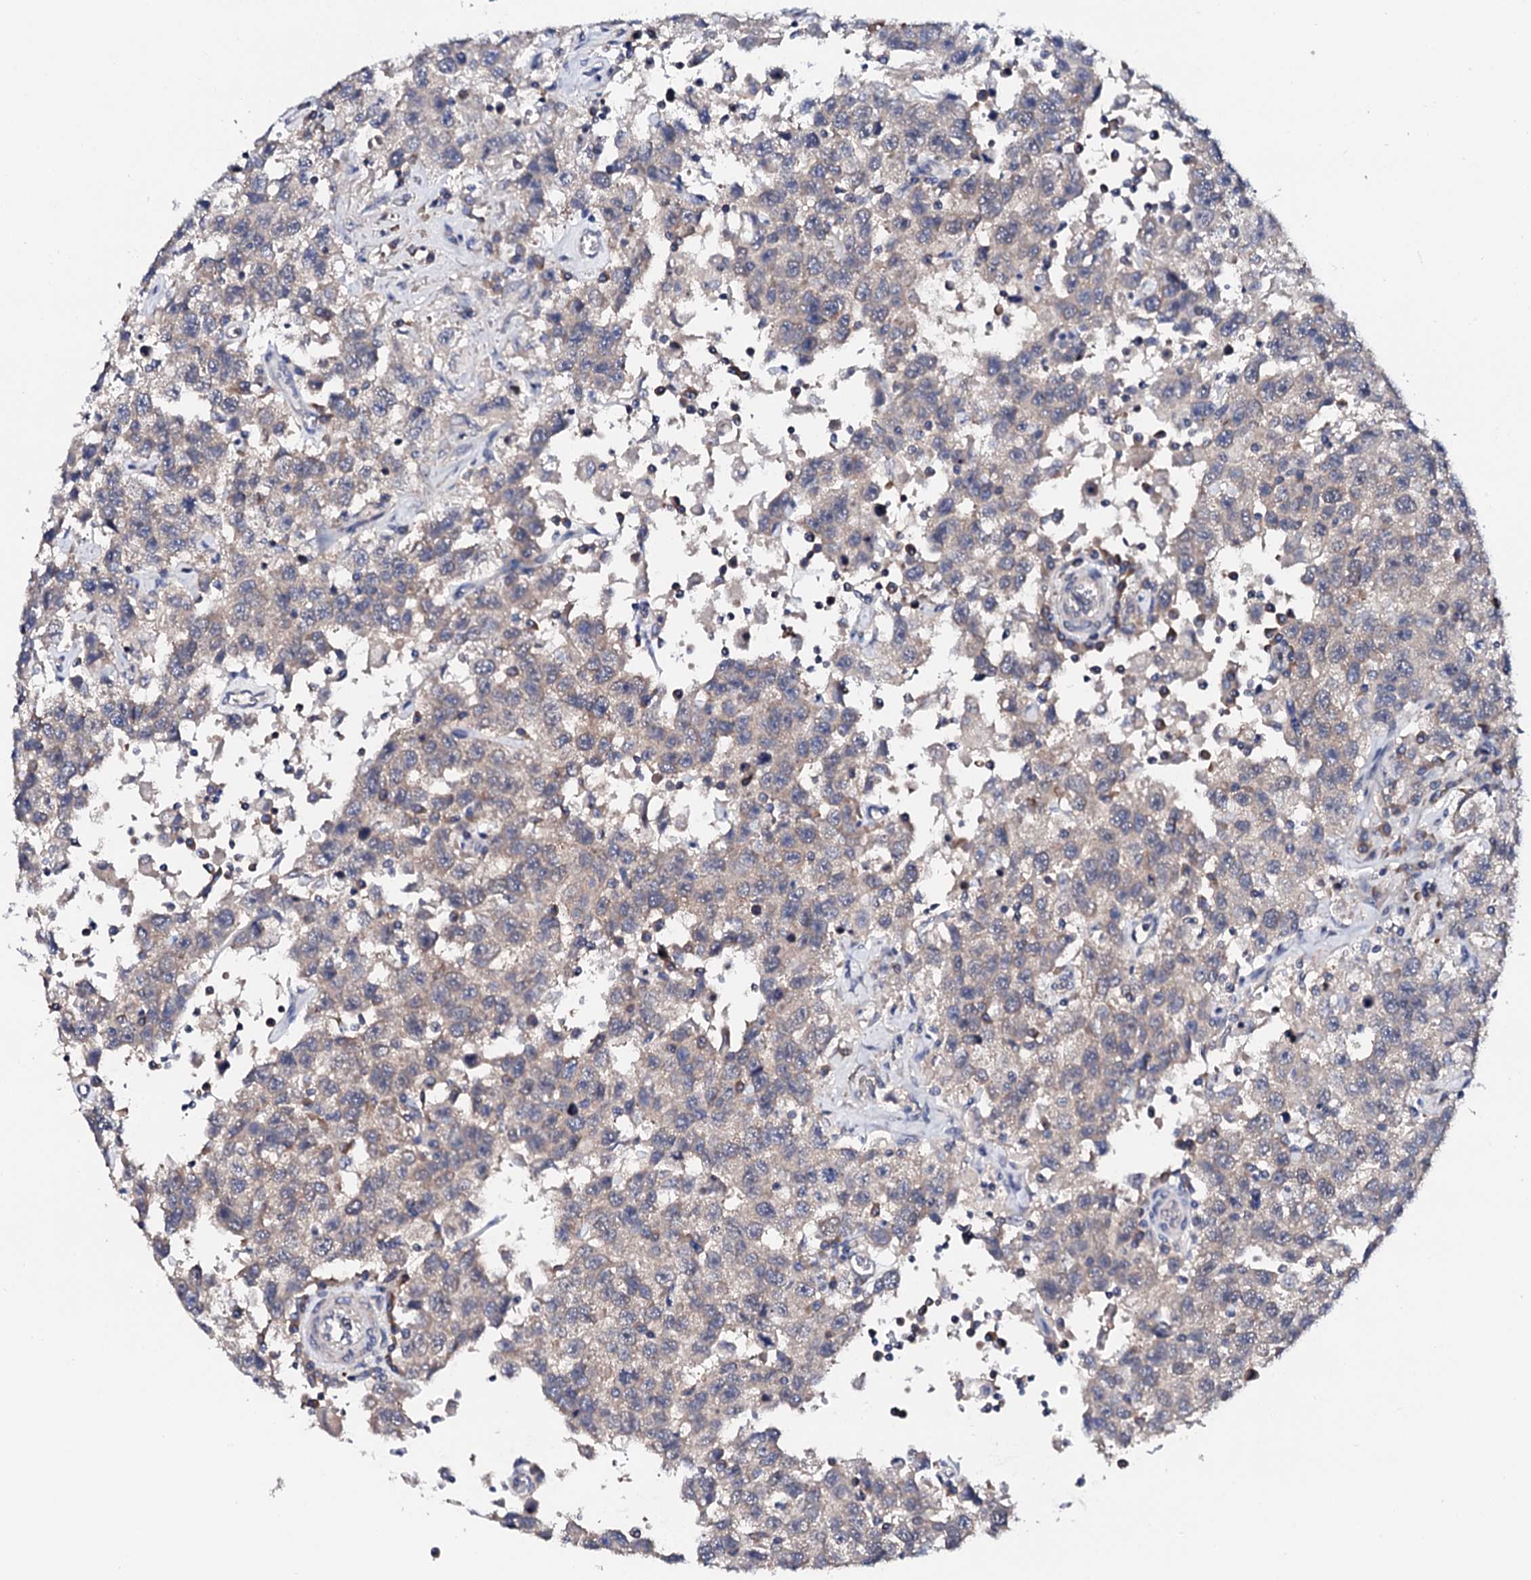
{"staining": {"intensity": "moderate", "quantity": "25%-75%", "location": "cytoplasmic/membranous"}, "tissue": "testis cancer", "cell_type": "Tumor cells", "image_type": "cancer", "snomed": [{"axis": "morphology", "description": "Seminoma, NOS"}, {"axis": "topography", "description": "Testis"}], "caption": "Protein staining by IHC demonstrates moderate cytoplasmic/membranous staining in approximately 25%-75% of tumor cells in seminoma (testis).", "gene": "NUP58", "patient": {"sex": "male", "age": 41}}